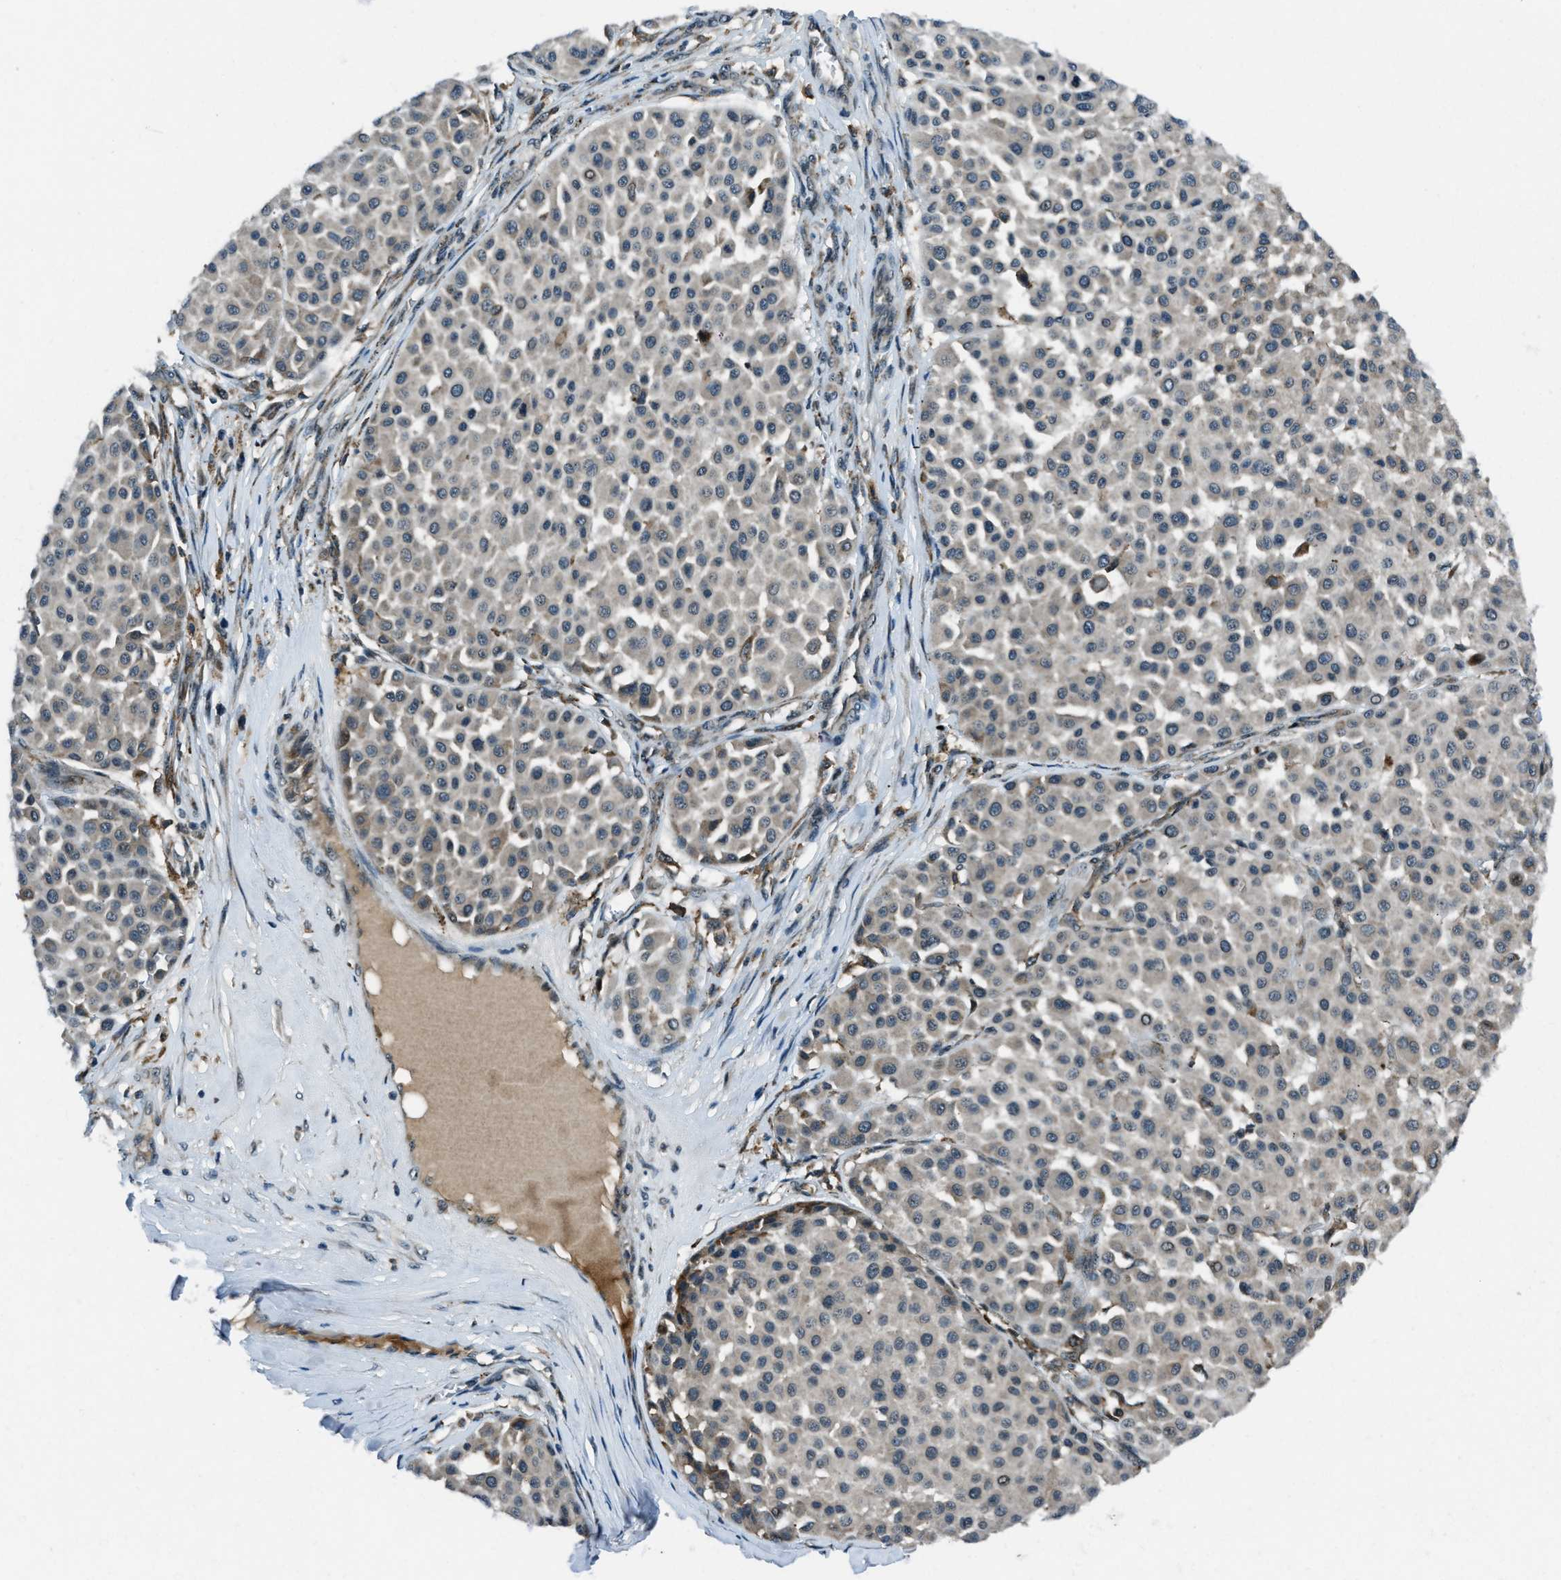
{"staining": {"intensity": "weak", "quantity": "<25%", "location": "cytoplasmic/membranous"}, "tissue": "melanoma", "cell_type": "Tumor cells", "image_type": "cancer", "snomed": [{"axis": "morphology", "description": "Malignant melanoma, Metastatic site"}, {"axis": "topography", "description": "Soft tissue"}], "caption": "Malignant melanoma (metastatic site) was stained to show a protein in brown. There is no significant staining in tumor cells. (Stains: DAB (3,3'-diaminobenzidine) IHC with hematoxylin counter stain, Microscopy: brightfield microscopy at high magnification).", "gene": "ACTL9", "patient": {"sex": "male", "age": 41}}